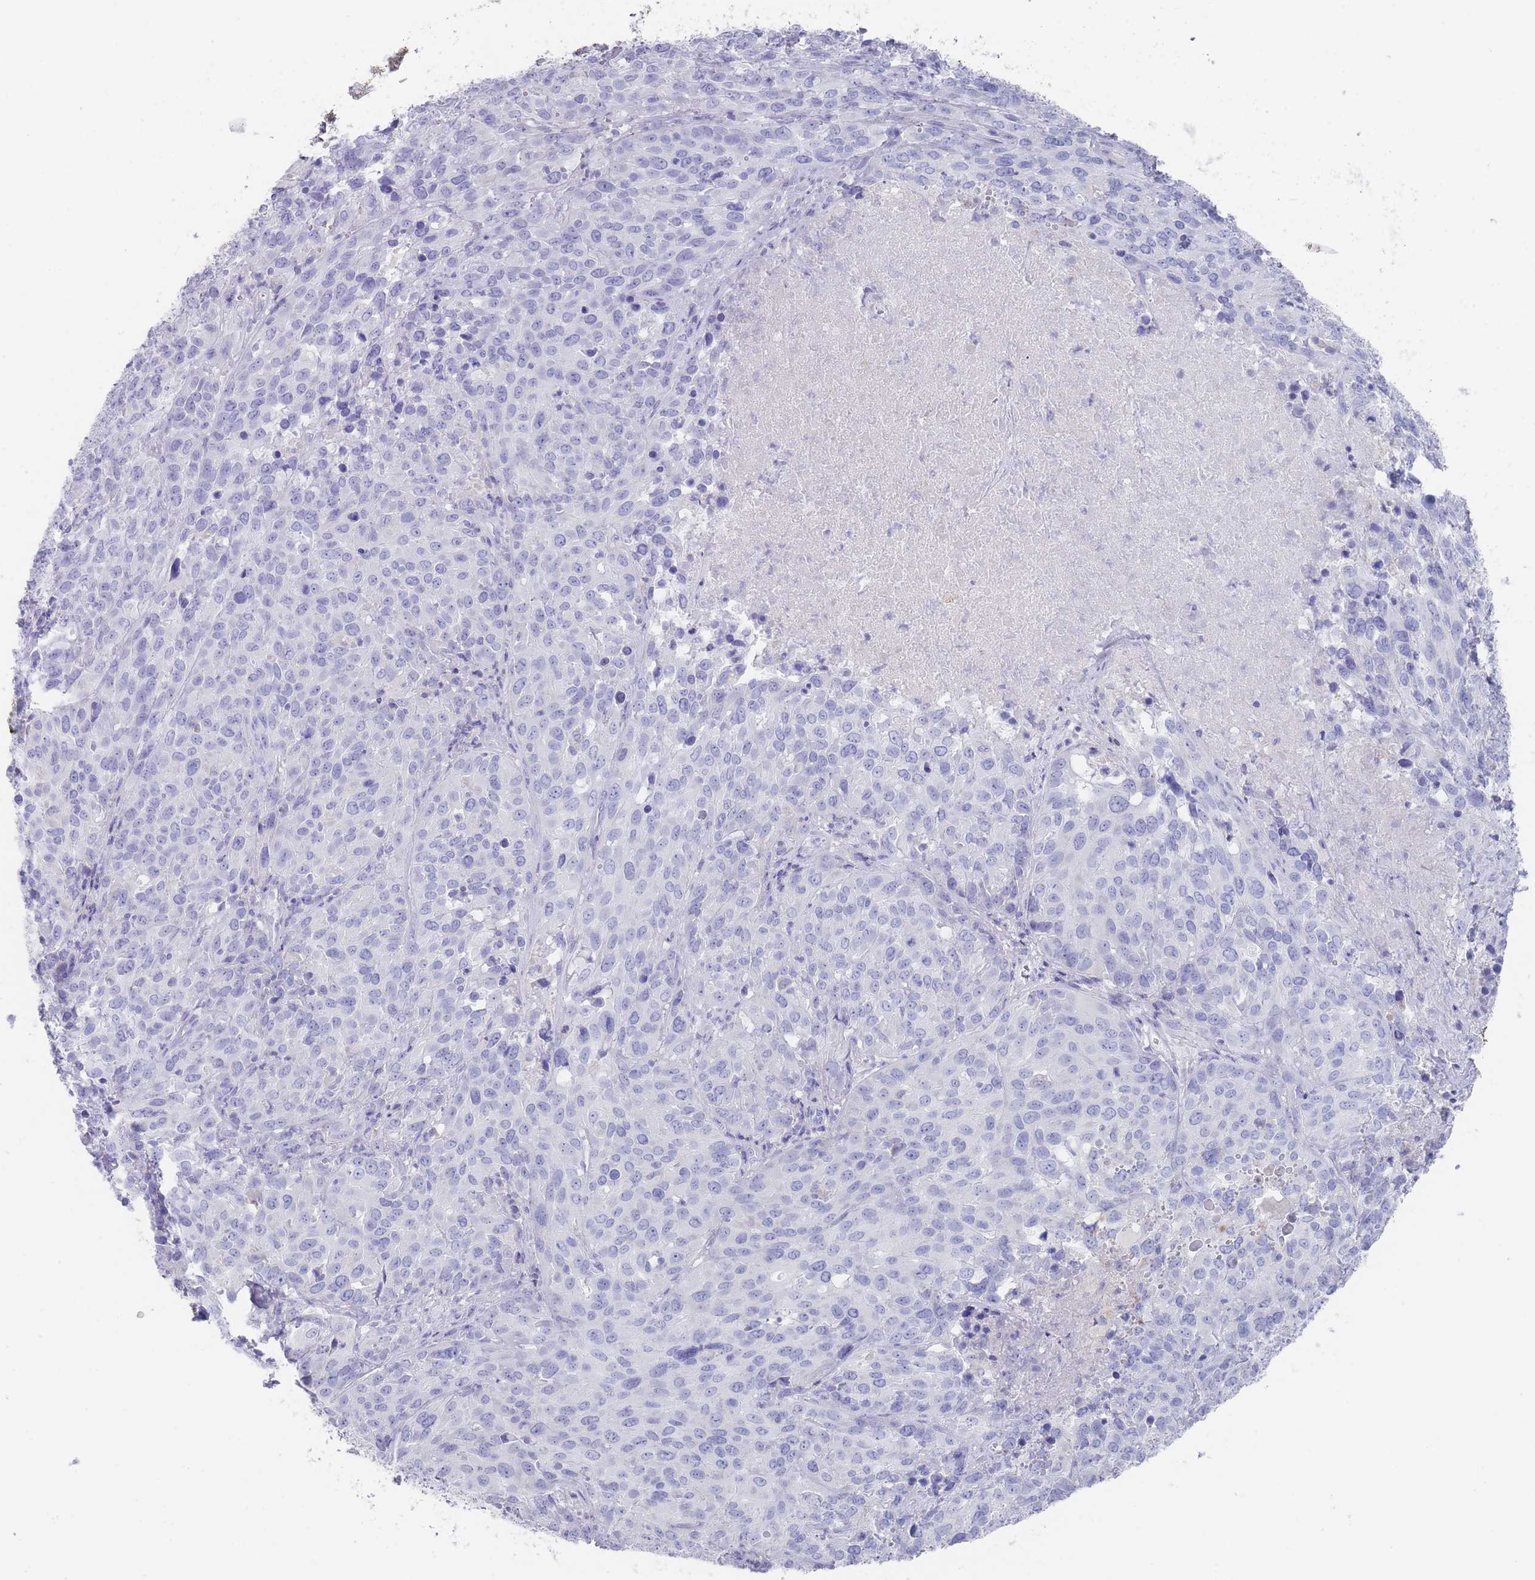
{"staining": {"intensity": "negative", "quantity": "none", "location": "none"}, "tissue": "cervical cancer", "cell_type": "Tumor cells", "image_type": "cancer", "snomed": [{"axis": "morphology", "description": "Squamous cell carcinoma, NOS"}, {"axis": "topography", "description": "Cervix"}], "caption": "This is an immunohistochemistry (IHC) micrograph of human cervical squamous cell carcinoma. There is no staining in tumor cells.", "gene": "SCCPDH", "patient": {"sex": "female", "age": 51}}